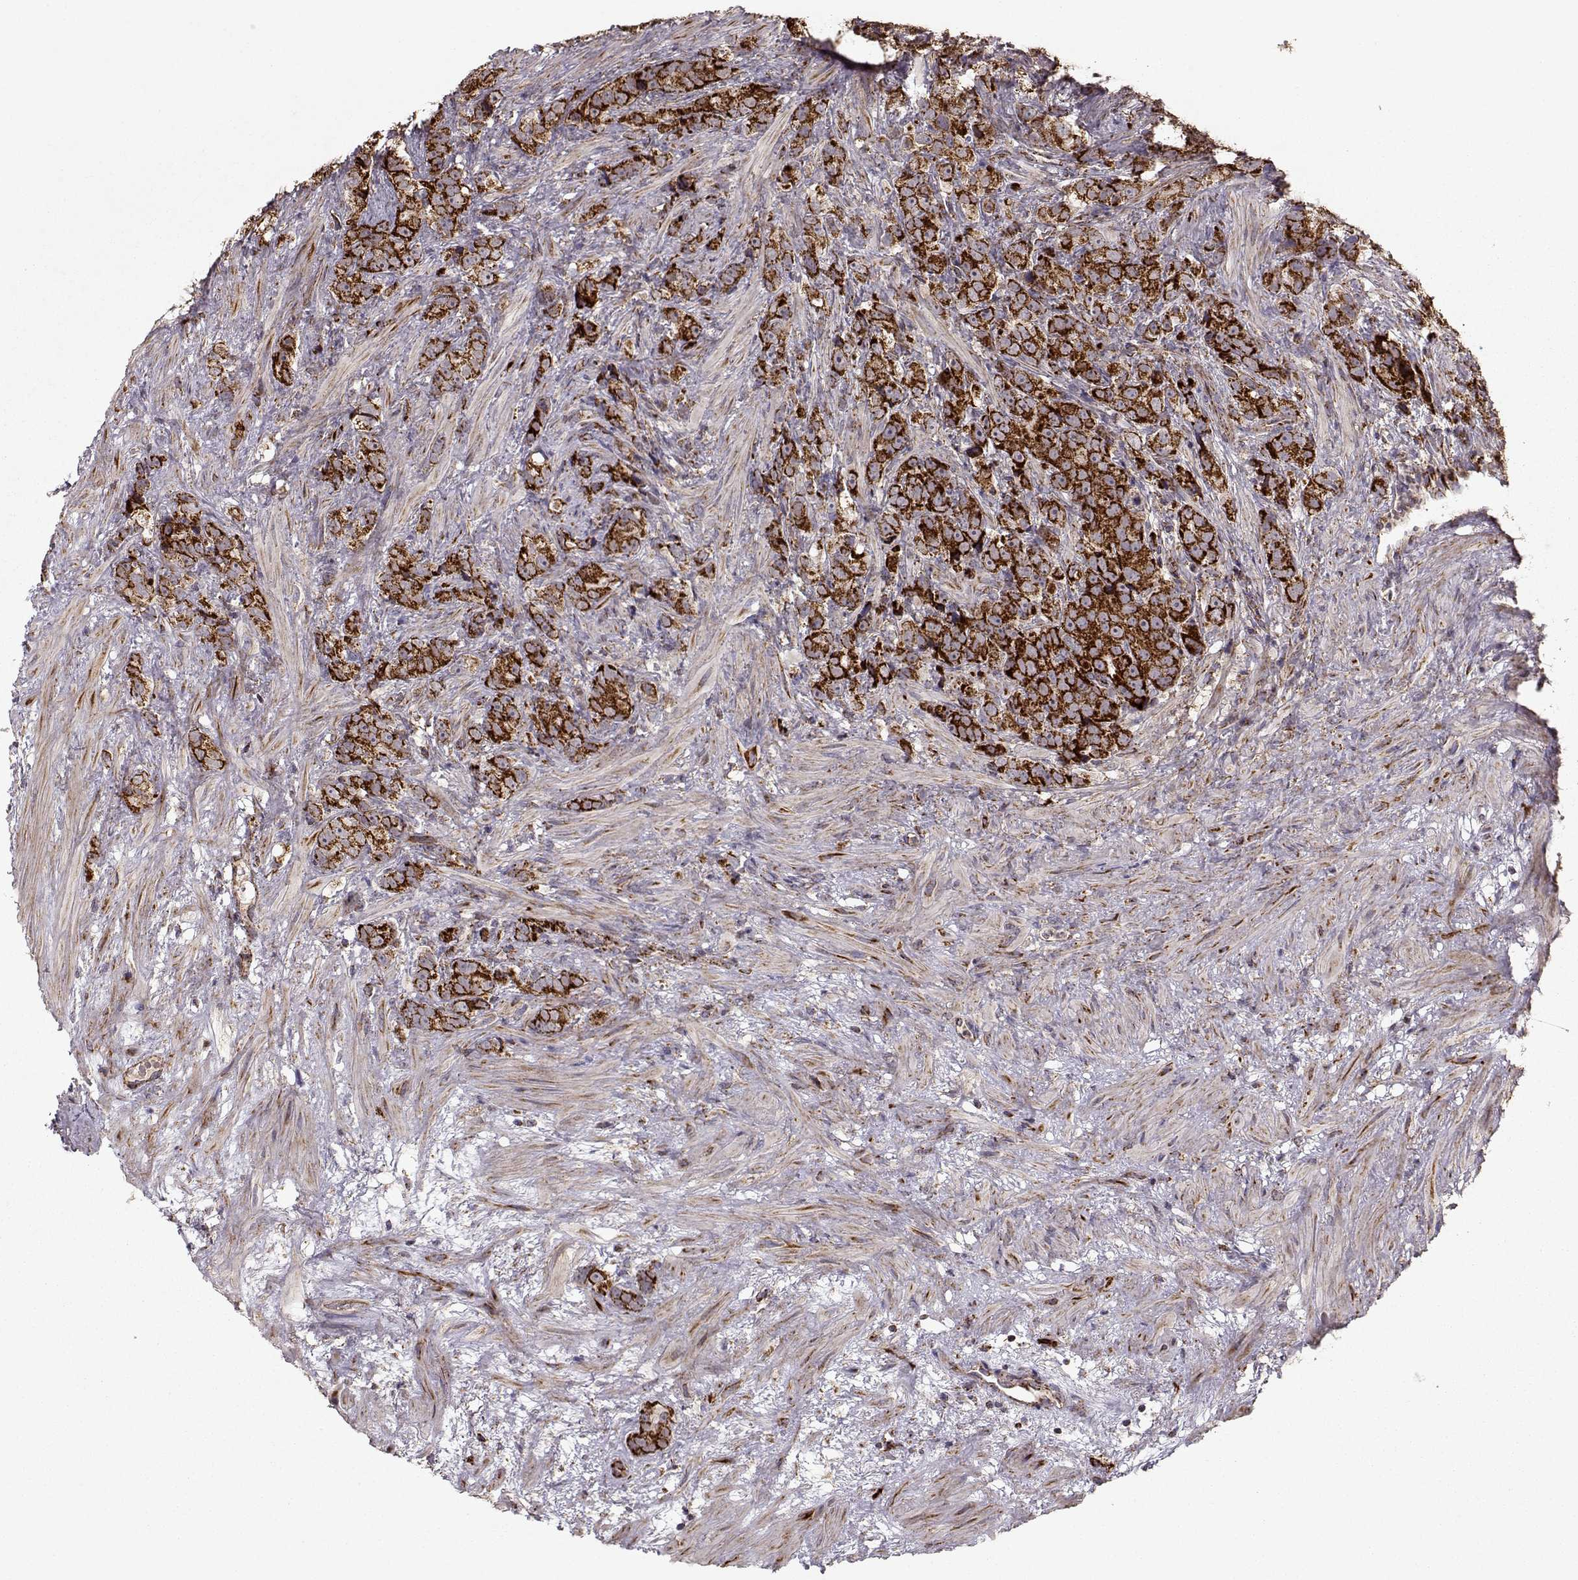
{"staining": {"intensity": "strong", "quantity": ">75%", "location": "cytoplasmic/membranous"}, "tissue": "prostate cancer", "cell_type": "Tumor cells", "image_type": "cancer", "snomed": [{"axis": "morphology", "description": "Adenocarcinoma, High grade"}, {"axis": "topography", "description": "Prostate"}], "caption": "Immunohistochemical staining of human high-grade adenocarcinoma (prostate) demonstrates high levels of strong cytoplasmic/membranous positivity in about >75% of tumor cells.", "gene": "CMTM3", "patient": {"sex": "male", "age": 90}}